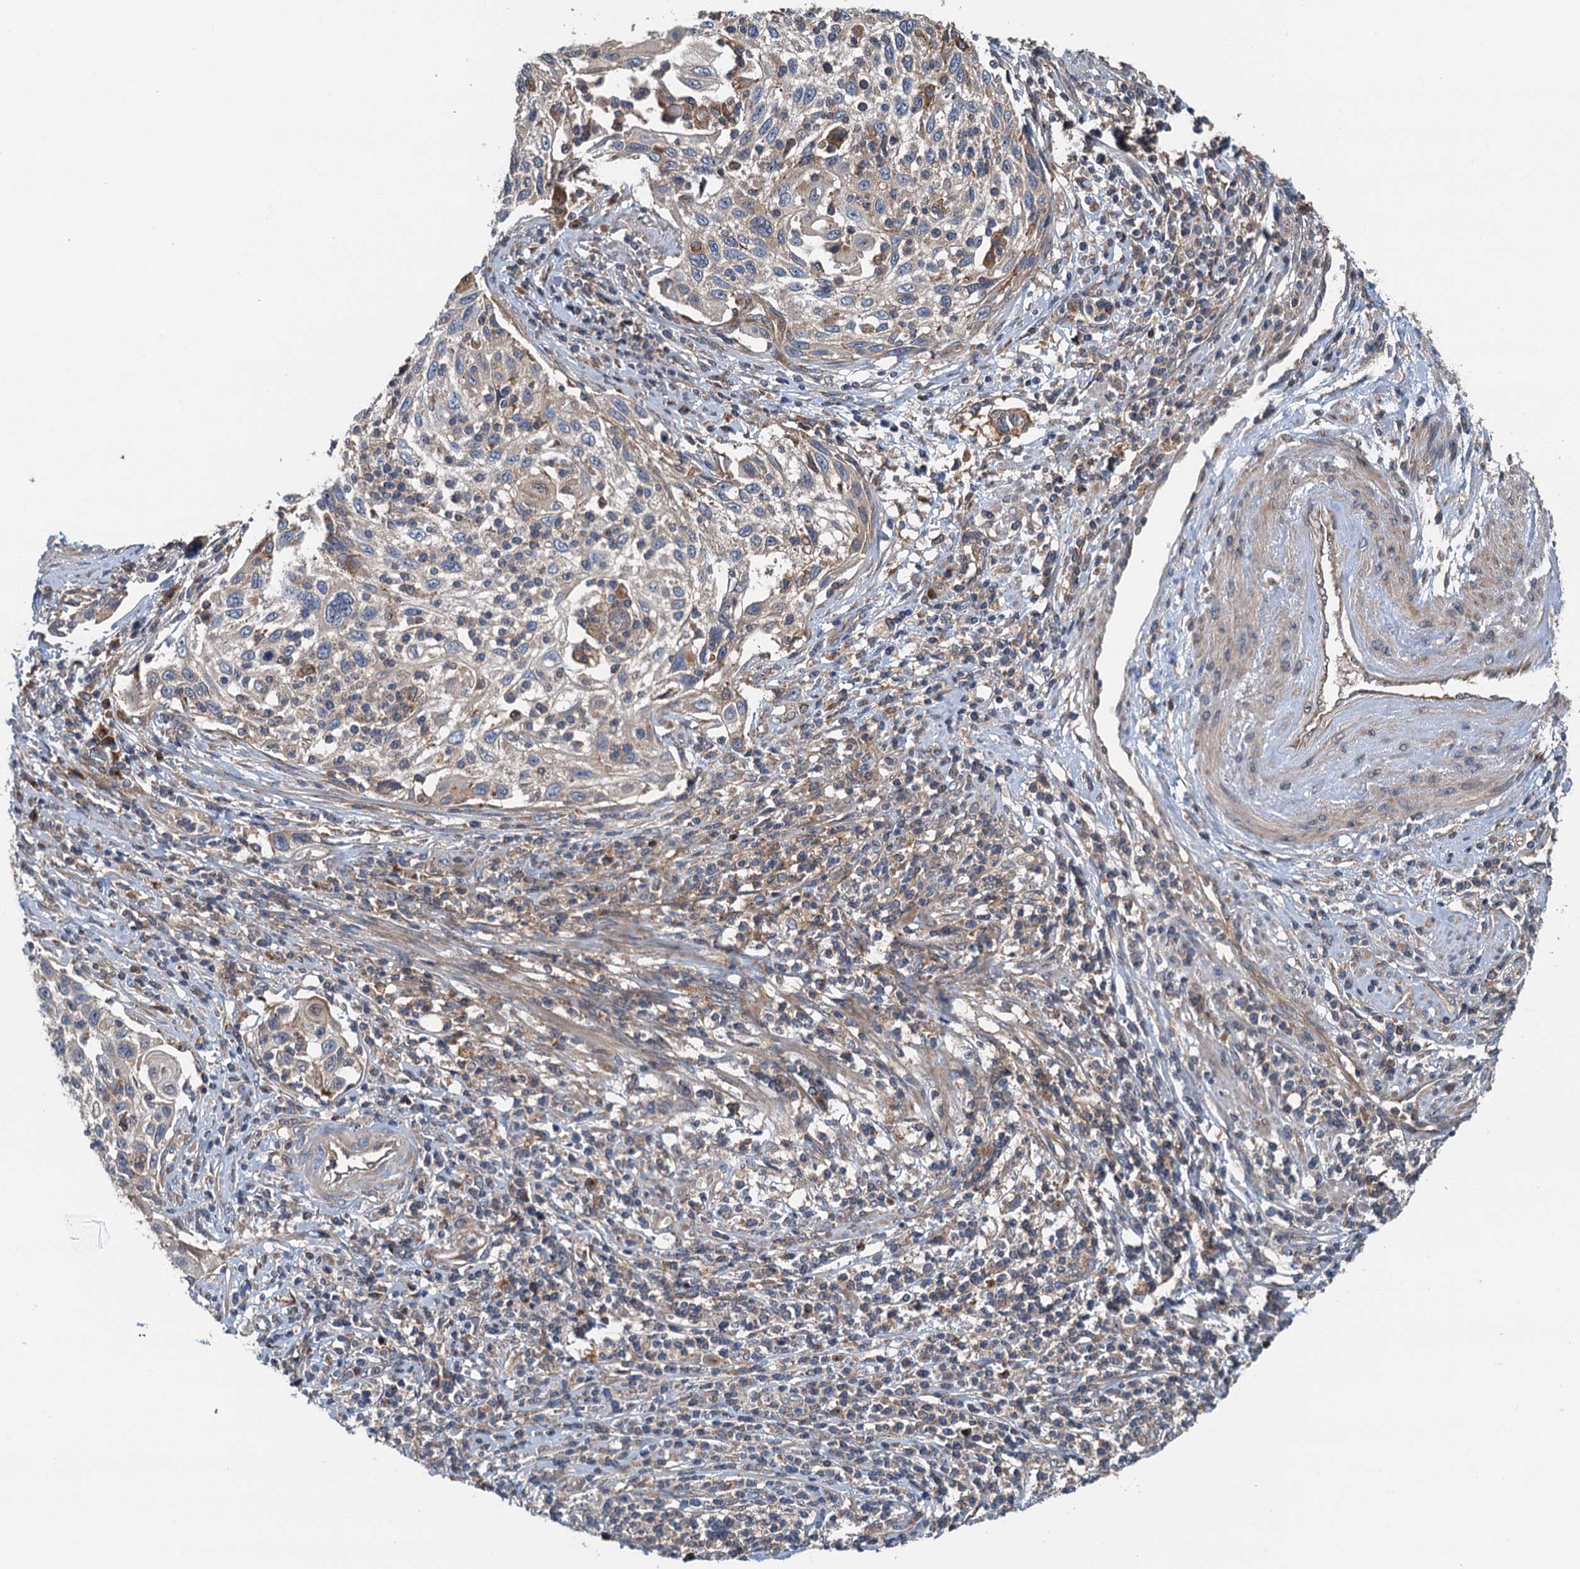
{"staining": {"intensity": "weak", "quantity": ">75%", "location": "cytoplasmic/membranous"}, "tissue": "cervical cancer", "cell_type": "Tumor cells", "image_type": "cancer", "snomed": [{"axis": "morphology", "description": "Squamous cell carcinoma, NOS"}, {"axis": "topography", "description": "Cervix"}], "caption": "This is a micrograph of IHC staining of cervical squamous cell carcinoma, which shows weak positivity in the cytoplasmic/membranous of tumor cells.", "gene": "COG3", "patient": {"sex": "female", "age": 70}}